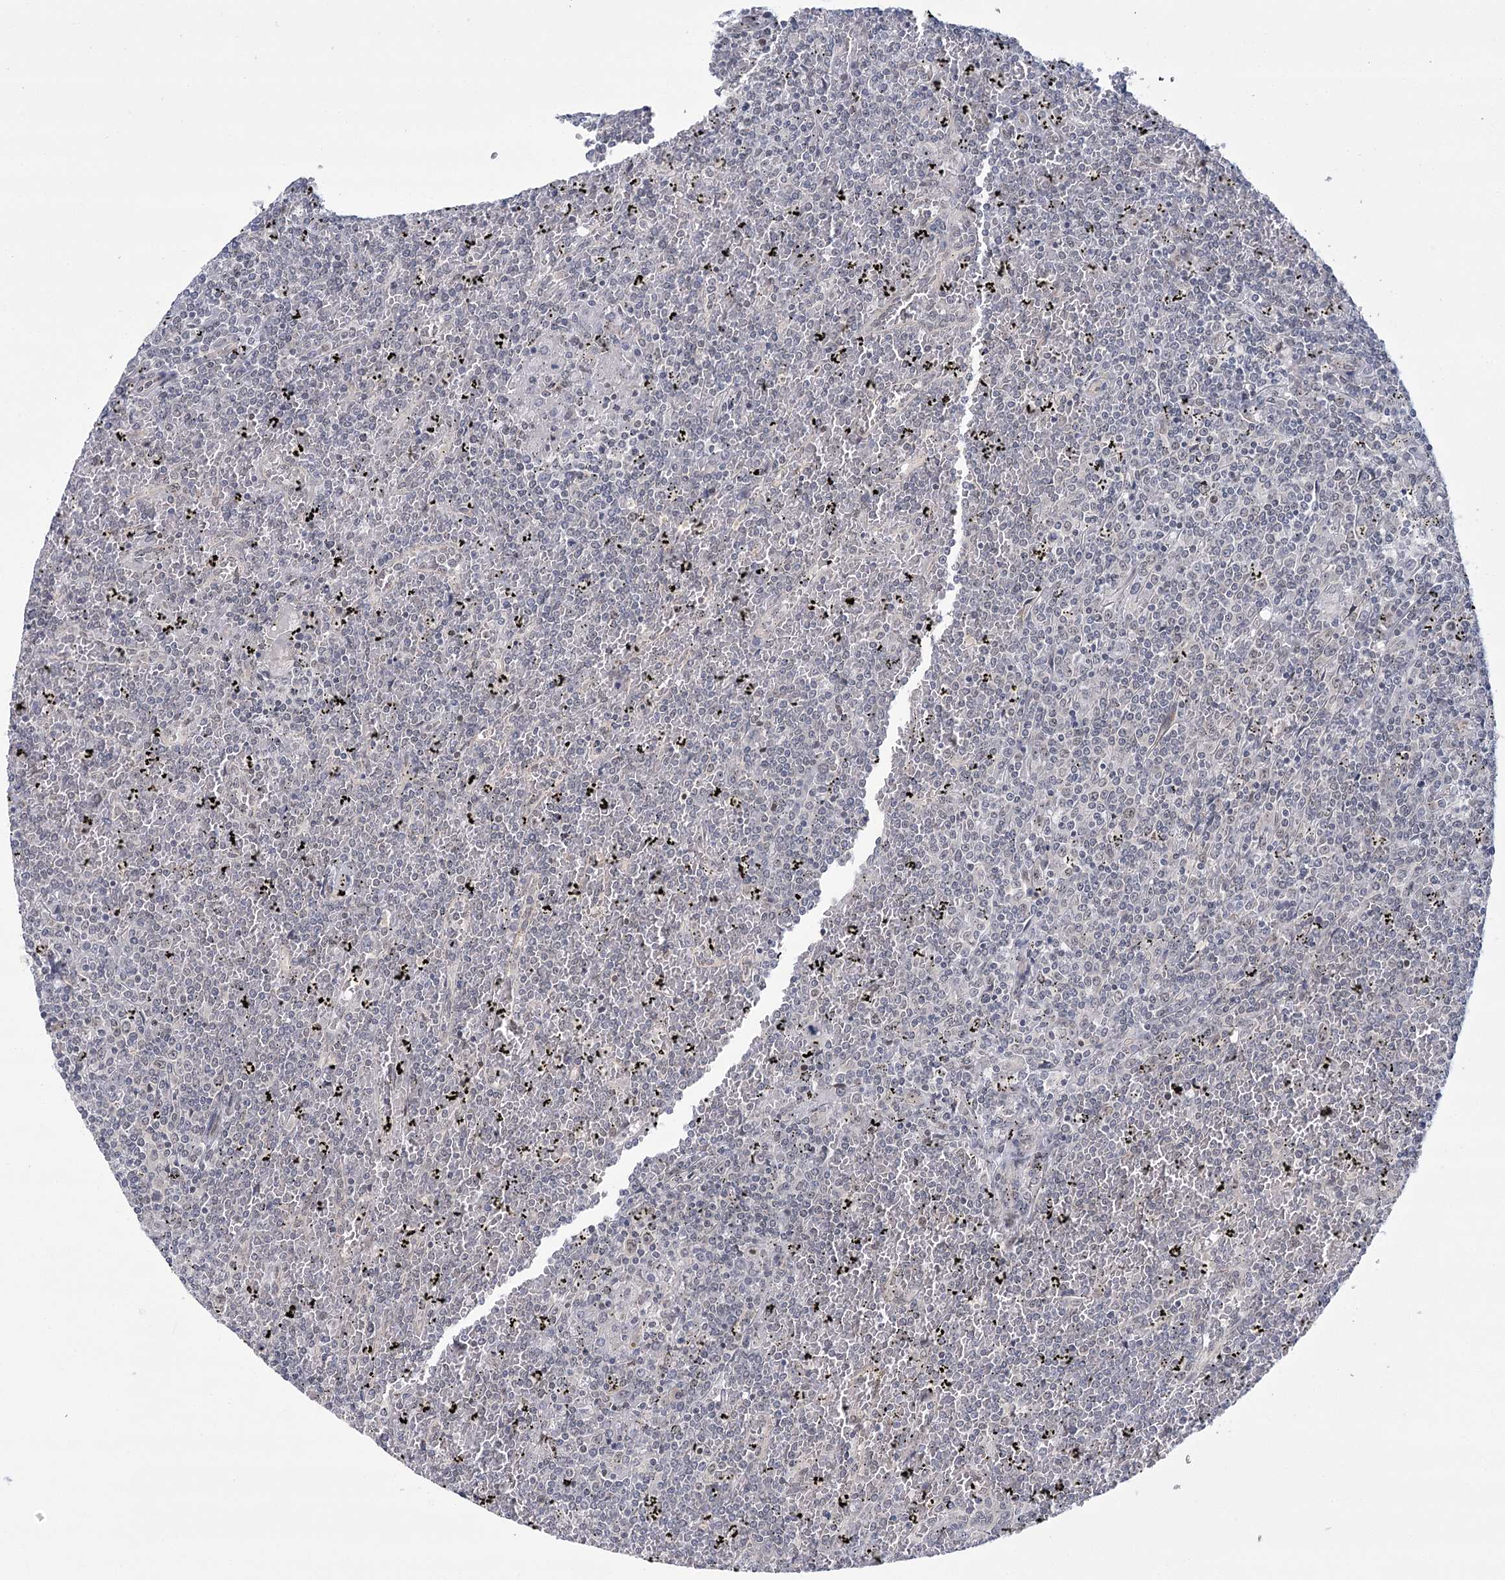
{"staining": {"intensity": "negative", "quantity": "none", "location": "none"}, "tissue": "lymphoma", "cell_type": "Tumor cells", "image_type": "cancer", "snomed": [{"axis": "morphology", "description": "Malignant lymphoma, non-Hodgkin's type, Low grade"}, {"axis": "topography", "description": "Spleen"}], "caption": "The micrograph reveals no significant staining in tumor cells of malignant lymphoma, non-Hodgkin's type (low-grade).", "gene": "MED28", "patient": {"sex": "female", "age": 19}}